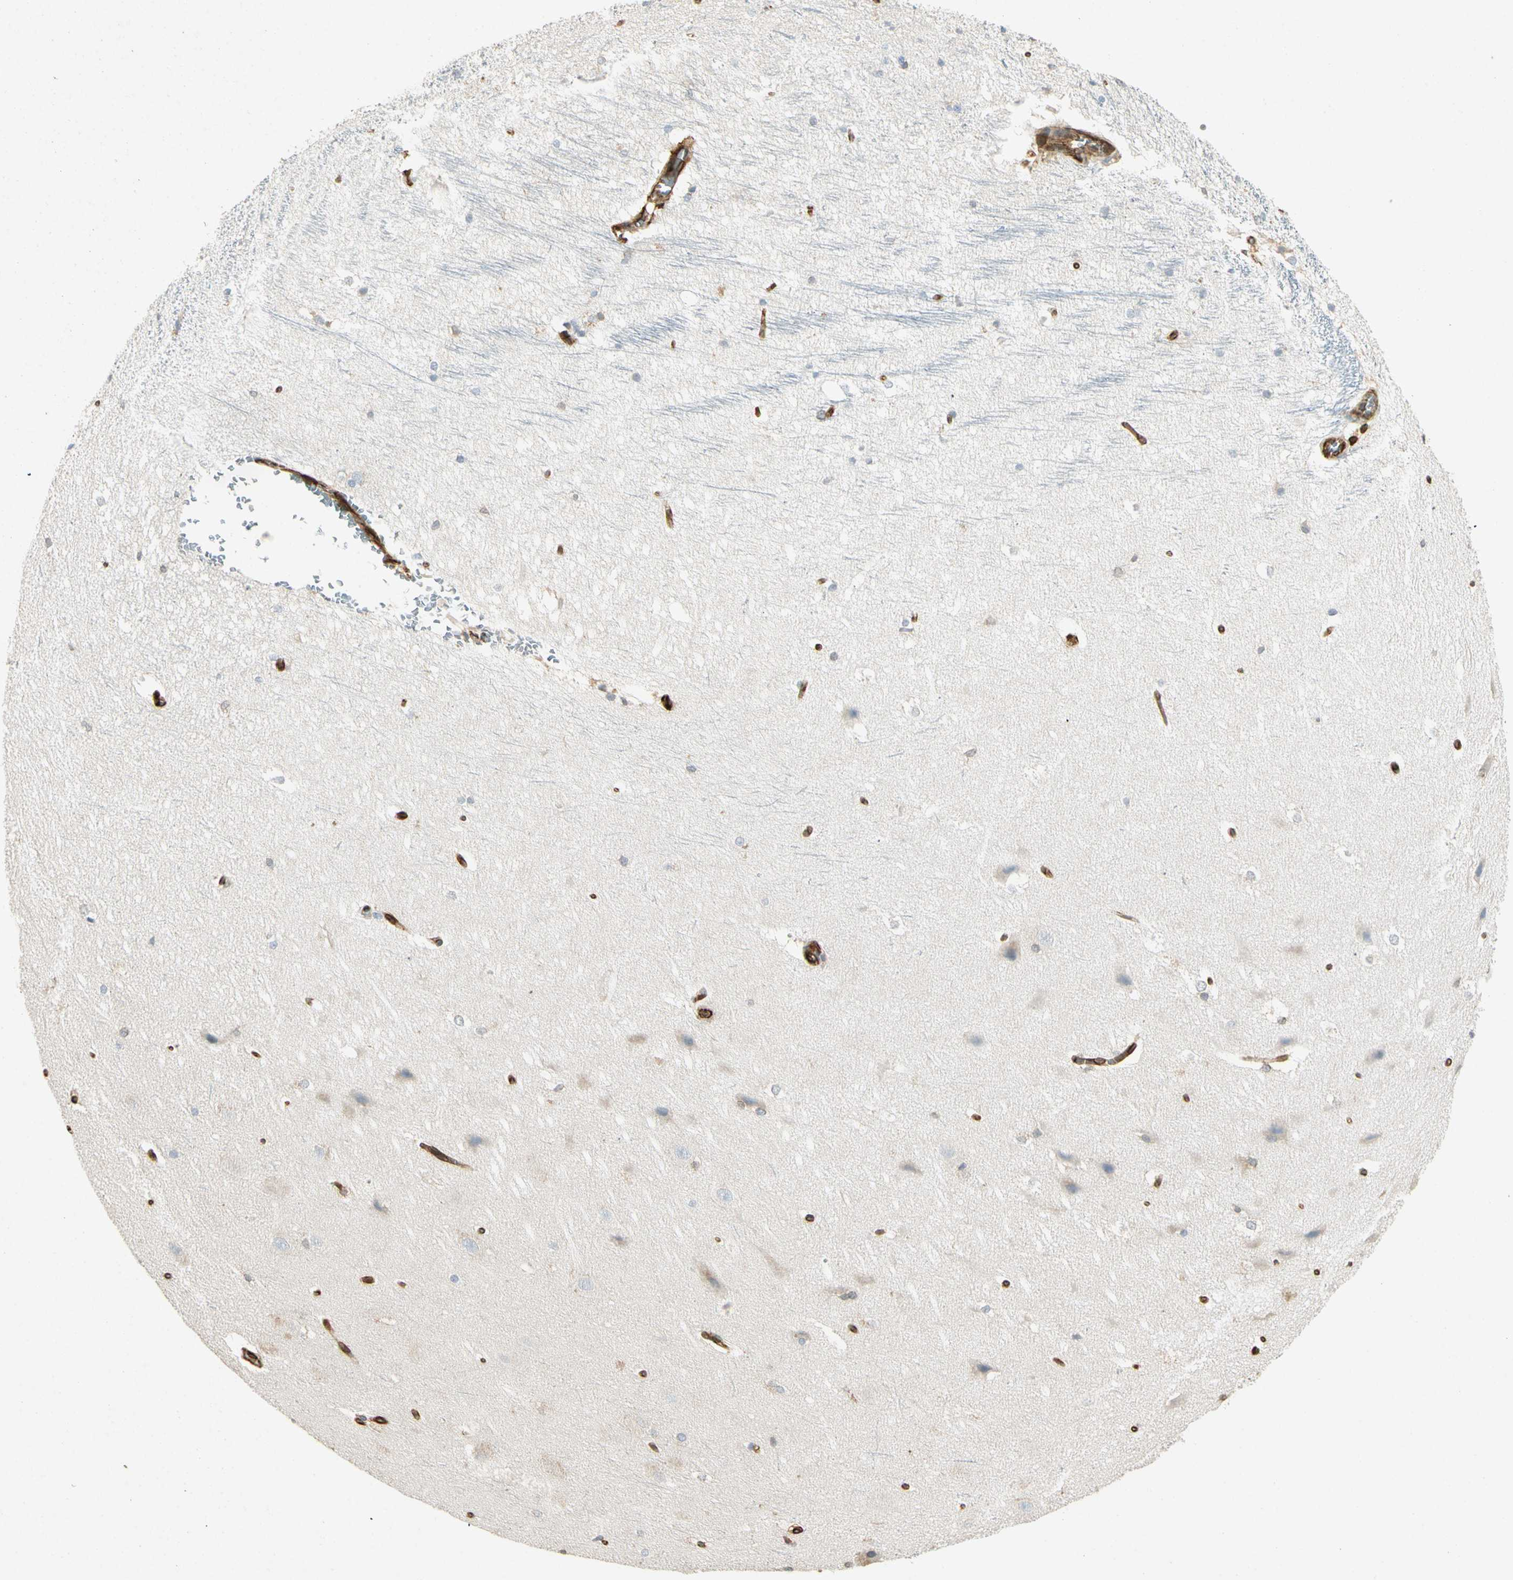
{"staining": {"intensity": "strong", "quantity": "<25%", "location": "cytoplasmic/membranous"}, "tissue": "hippocampus", "cell_type": "Glial cells", "image_type": "normal", "snomed": [{"axis": "morphology", "description": "Normal tissue, NOS"}, {"axis": "topography", "description": "Hippocampus"}], "caption": "Protein staining reveals strong cytoplasmic/membranous expression in approximately <25% of glial cells in normal hippocampus. (Stains: DAB (3,3'-diaminobenzidine) in brown, nuclei in blue, Microscopy: brightfield microscopy at high magnification).", "gene": "TAPBP", "patient": {"sex": "female", "age": 19}}